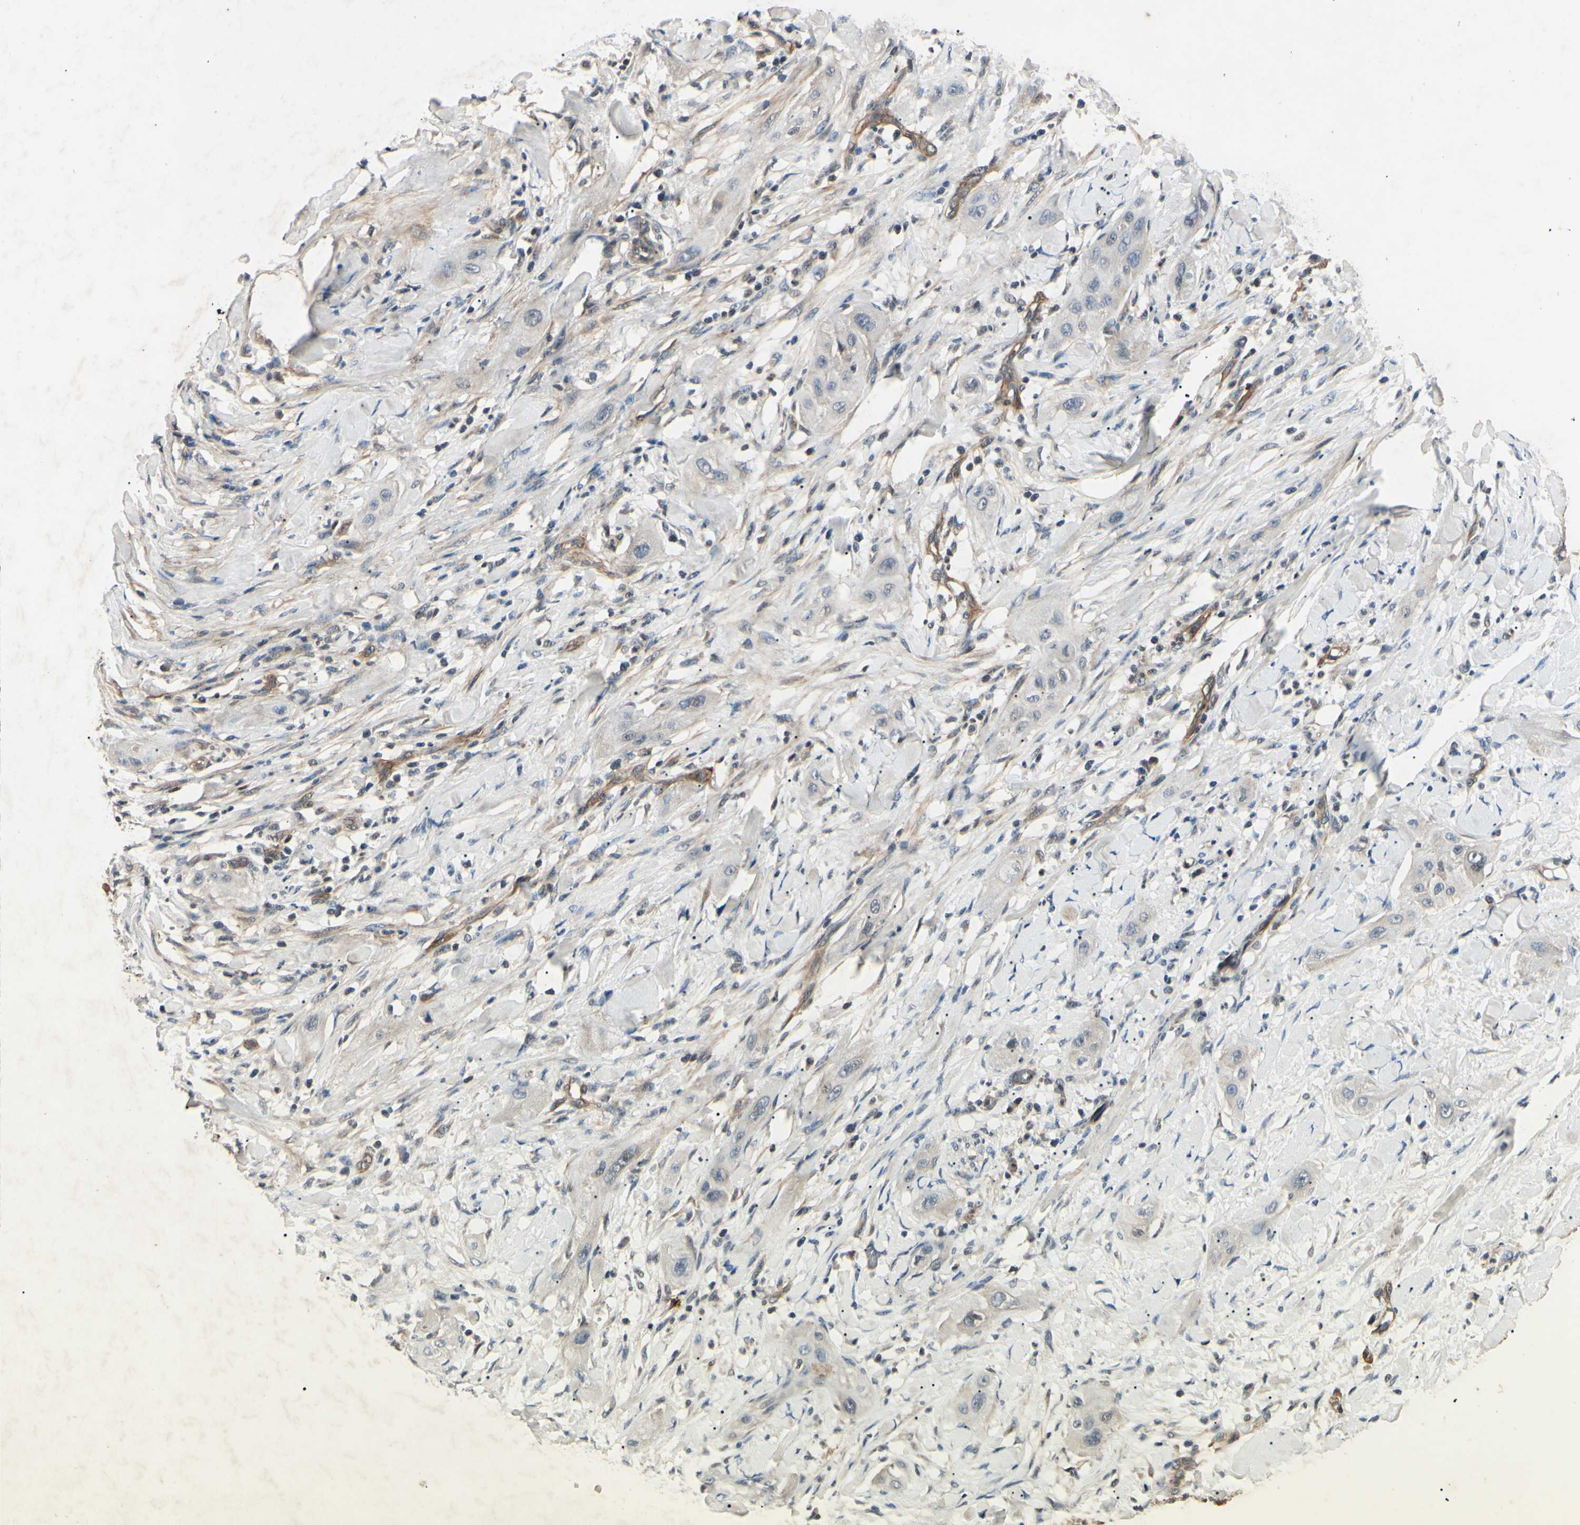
{"staining": {"intensity": "negative", "quantity": "none", "location": "none"}, "tissue": "lung cancer", "cell_type": "Tumor cells", "image_type": "cancer", "snomed": [{"axis": "morphology", "description": "Squamous cell carcinoma, NOS"}, {"axis": "topography", "description": "Lung"}], "caption": "Micrograph shows no protein expression in tumor cells of lung squamous cell carcinoma tissue.", "gene": "AEBP1", "patient": {"sex": "female", "age": 47}}